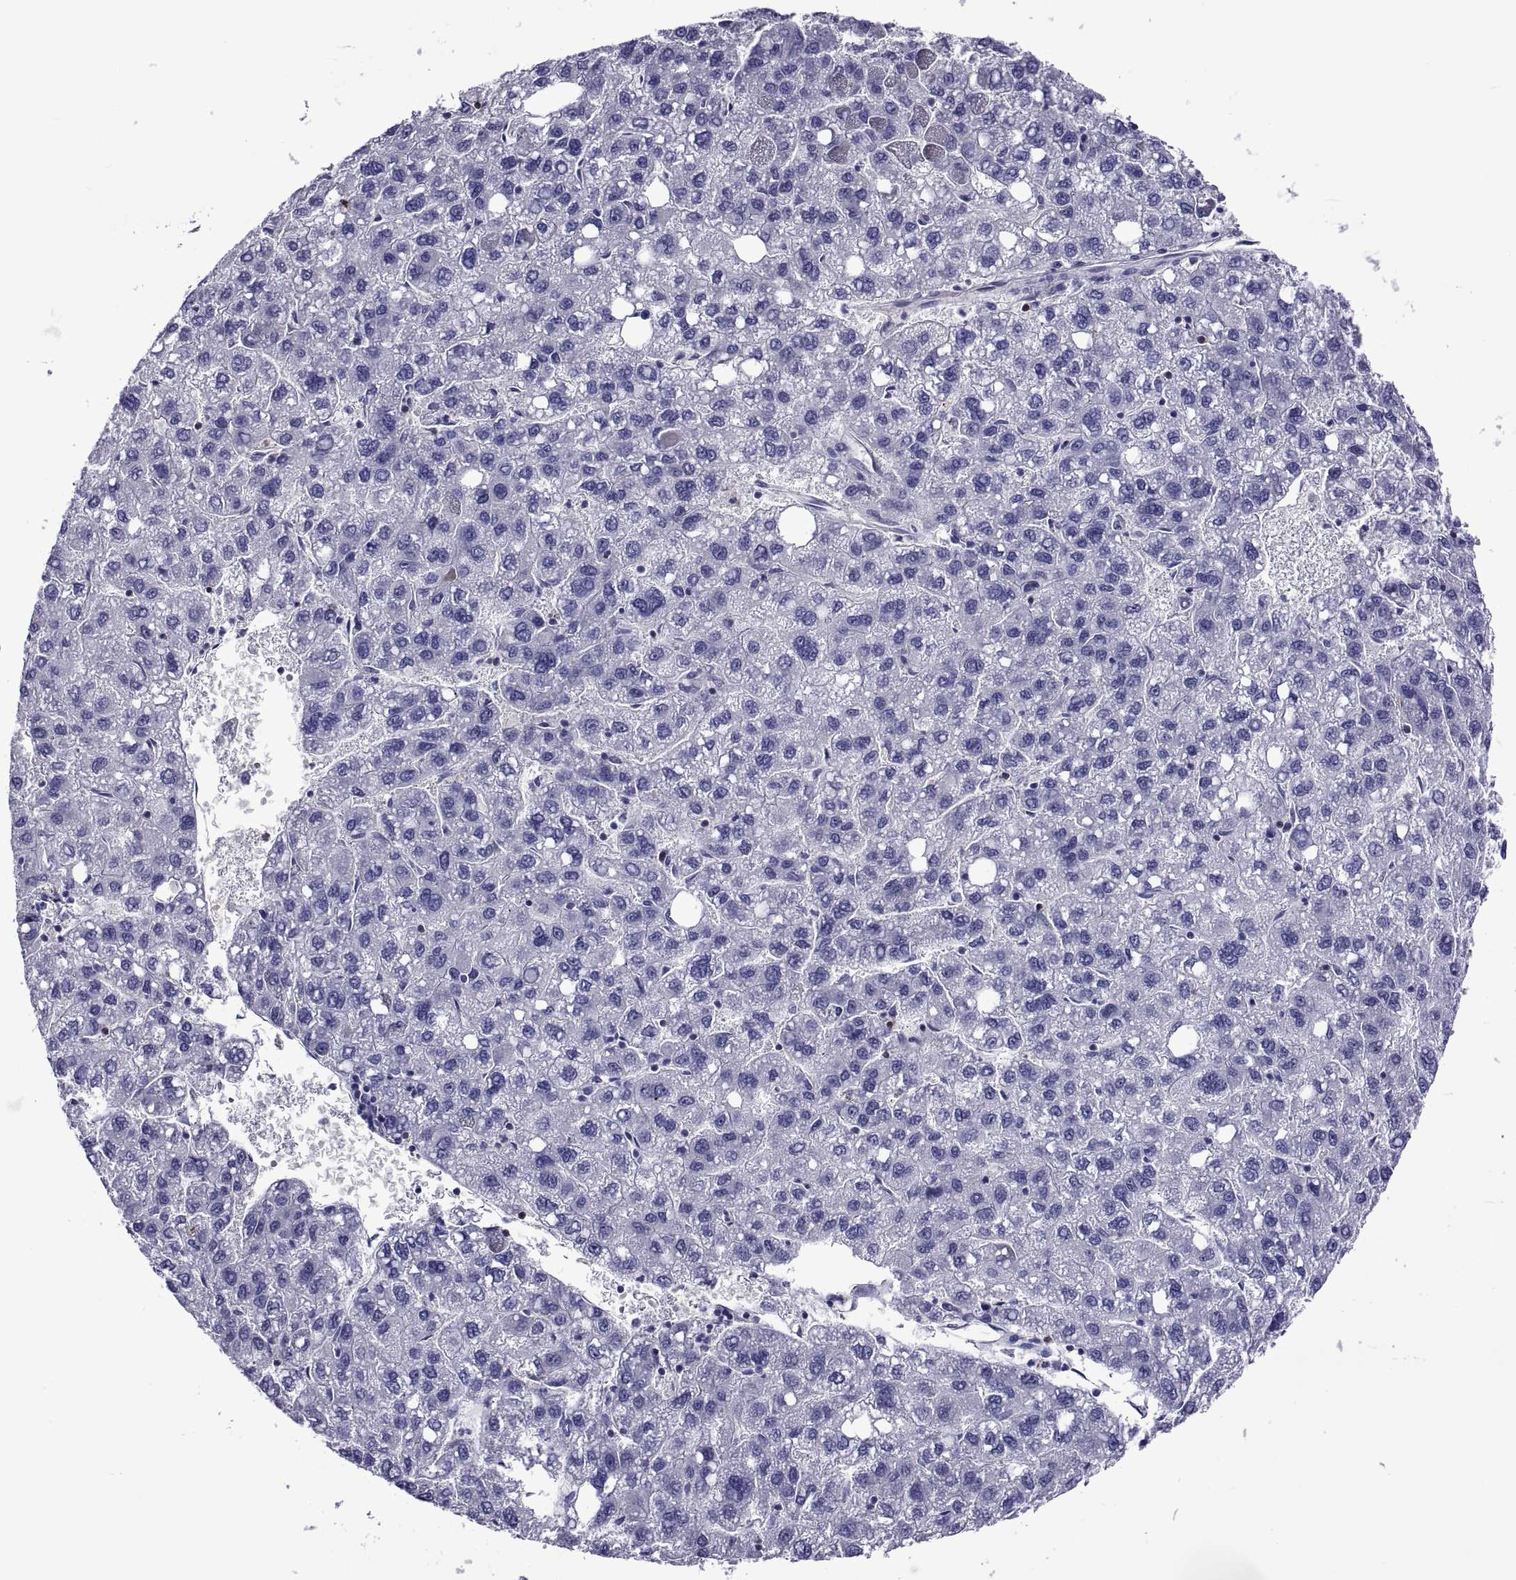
{"staining": {"intensity": "negative", "quantity": "none", "location": "none"}, "tissue": "liver cancer", "cell_type": "Tumor cells", "image_type": "cancer", "snomed": [{"axis": "morphology", "description": "Carcinoma, Hepatocellular, NOS"}, {"axis": "topography", "description": "Liver"}], "caption": "Immunohistochemistry micrograph of liver cancer stained for a protein (brown), which reveals no staining in tumor cells.", "gene": "LCN9", "patient": {"sex": "female", "age": 82}}